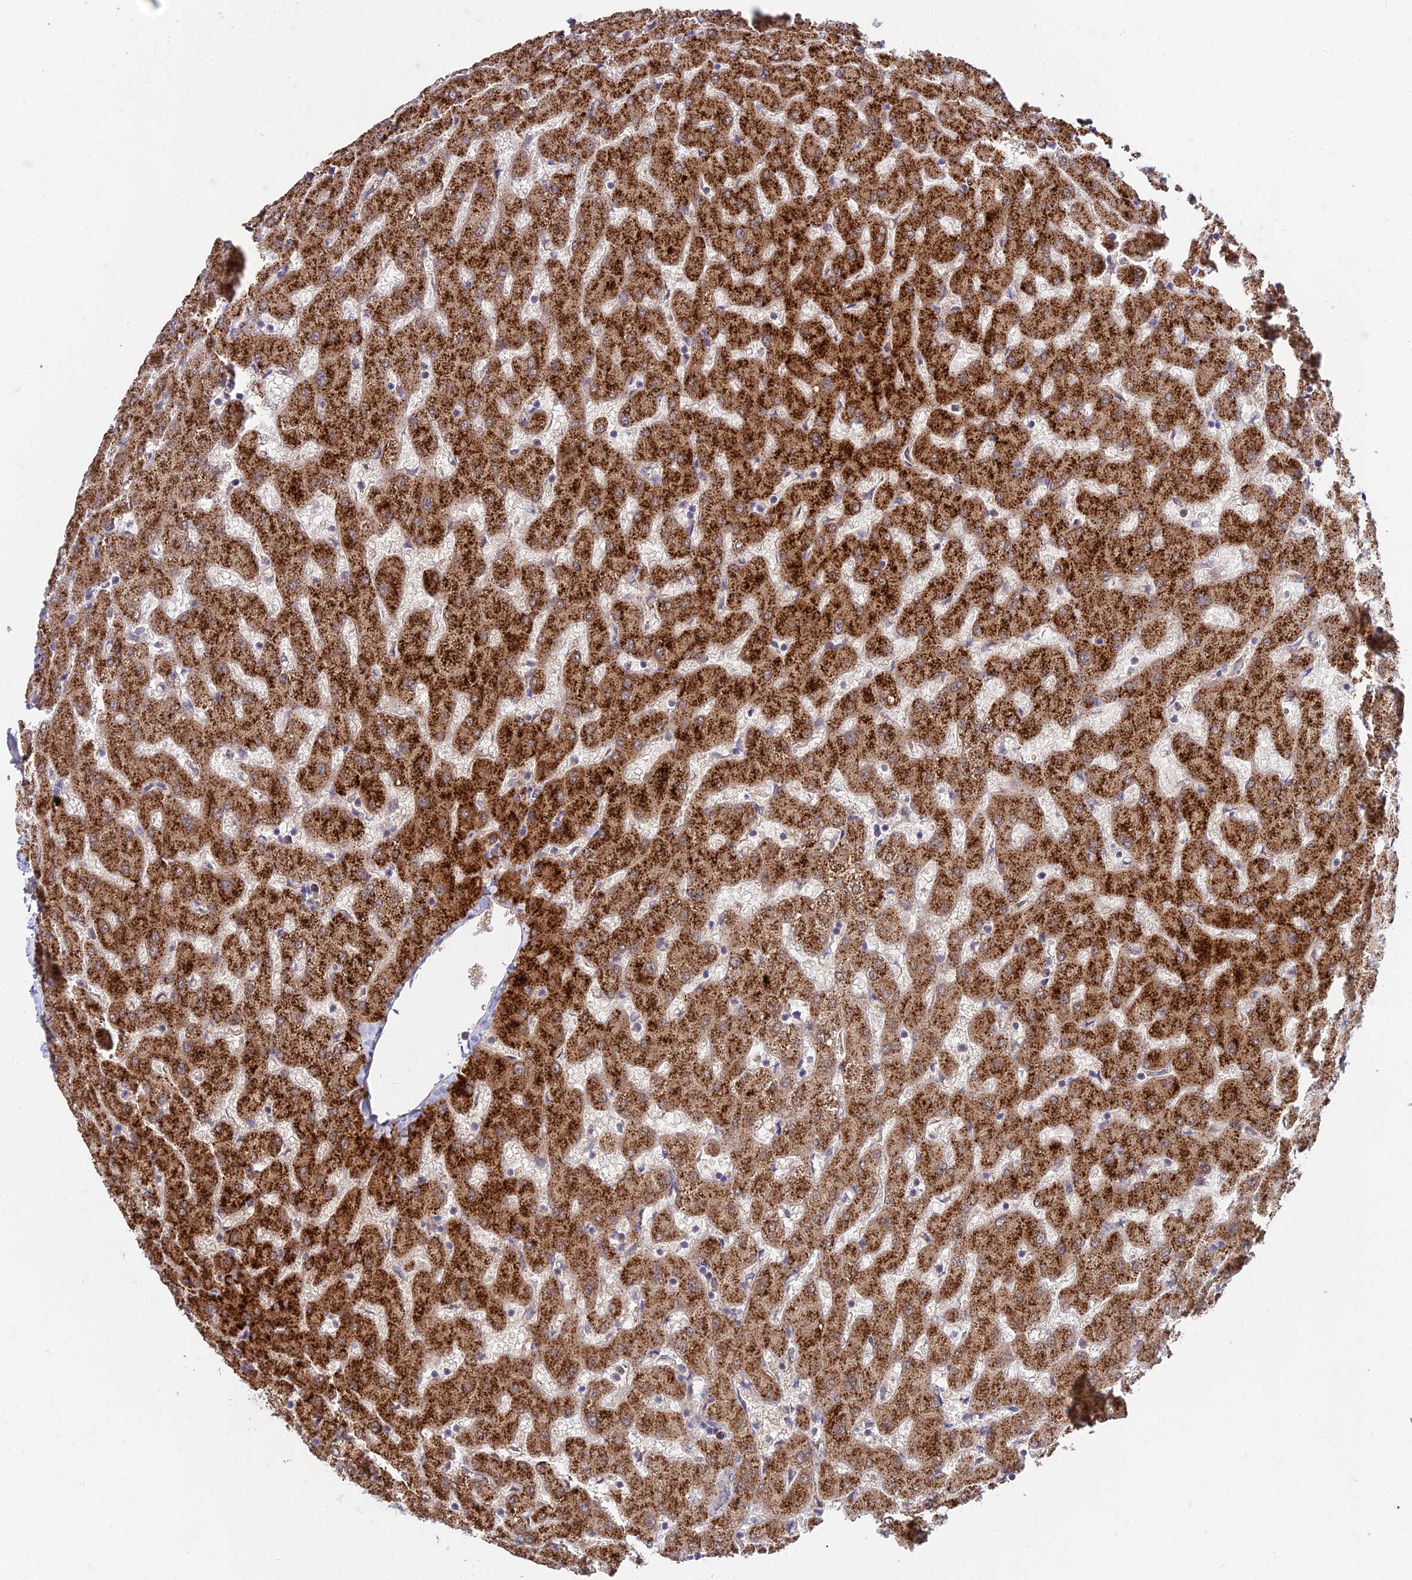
{"staining": {"intensity": "weak", "quantity": "<25%", "location": "cytoplasmic/membranous"}, "tissue": "liver", "cell_type": "Cholangiocytes", "image_type": "normal", "snomed": [{"axis": "morphology", "description": "Normal tissue, NOS"}, {"axis": "topography", "description": "Liver"}], "caption": "A micrograph of liver stained for a protein shows no brown staining in cholangiocytes.", "gene": "WDR43", "patient": {"sex": "female", "age": 63}}